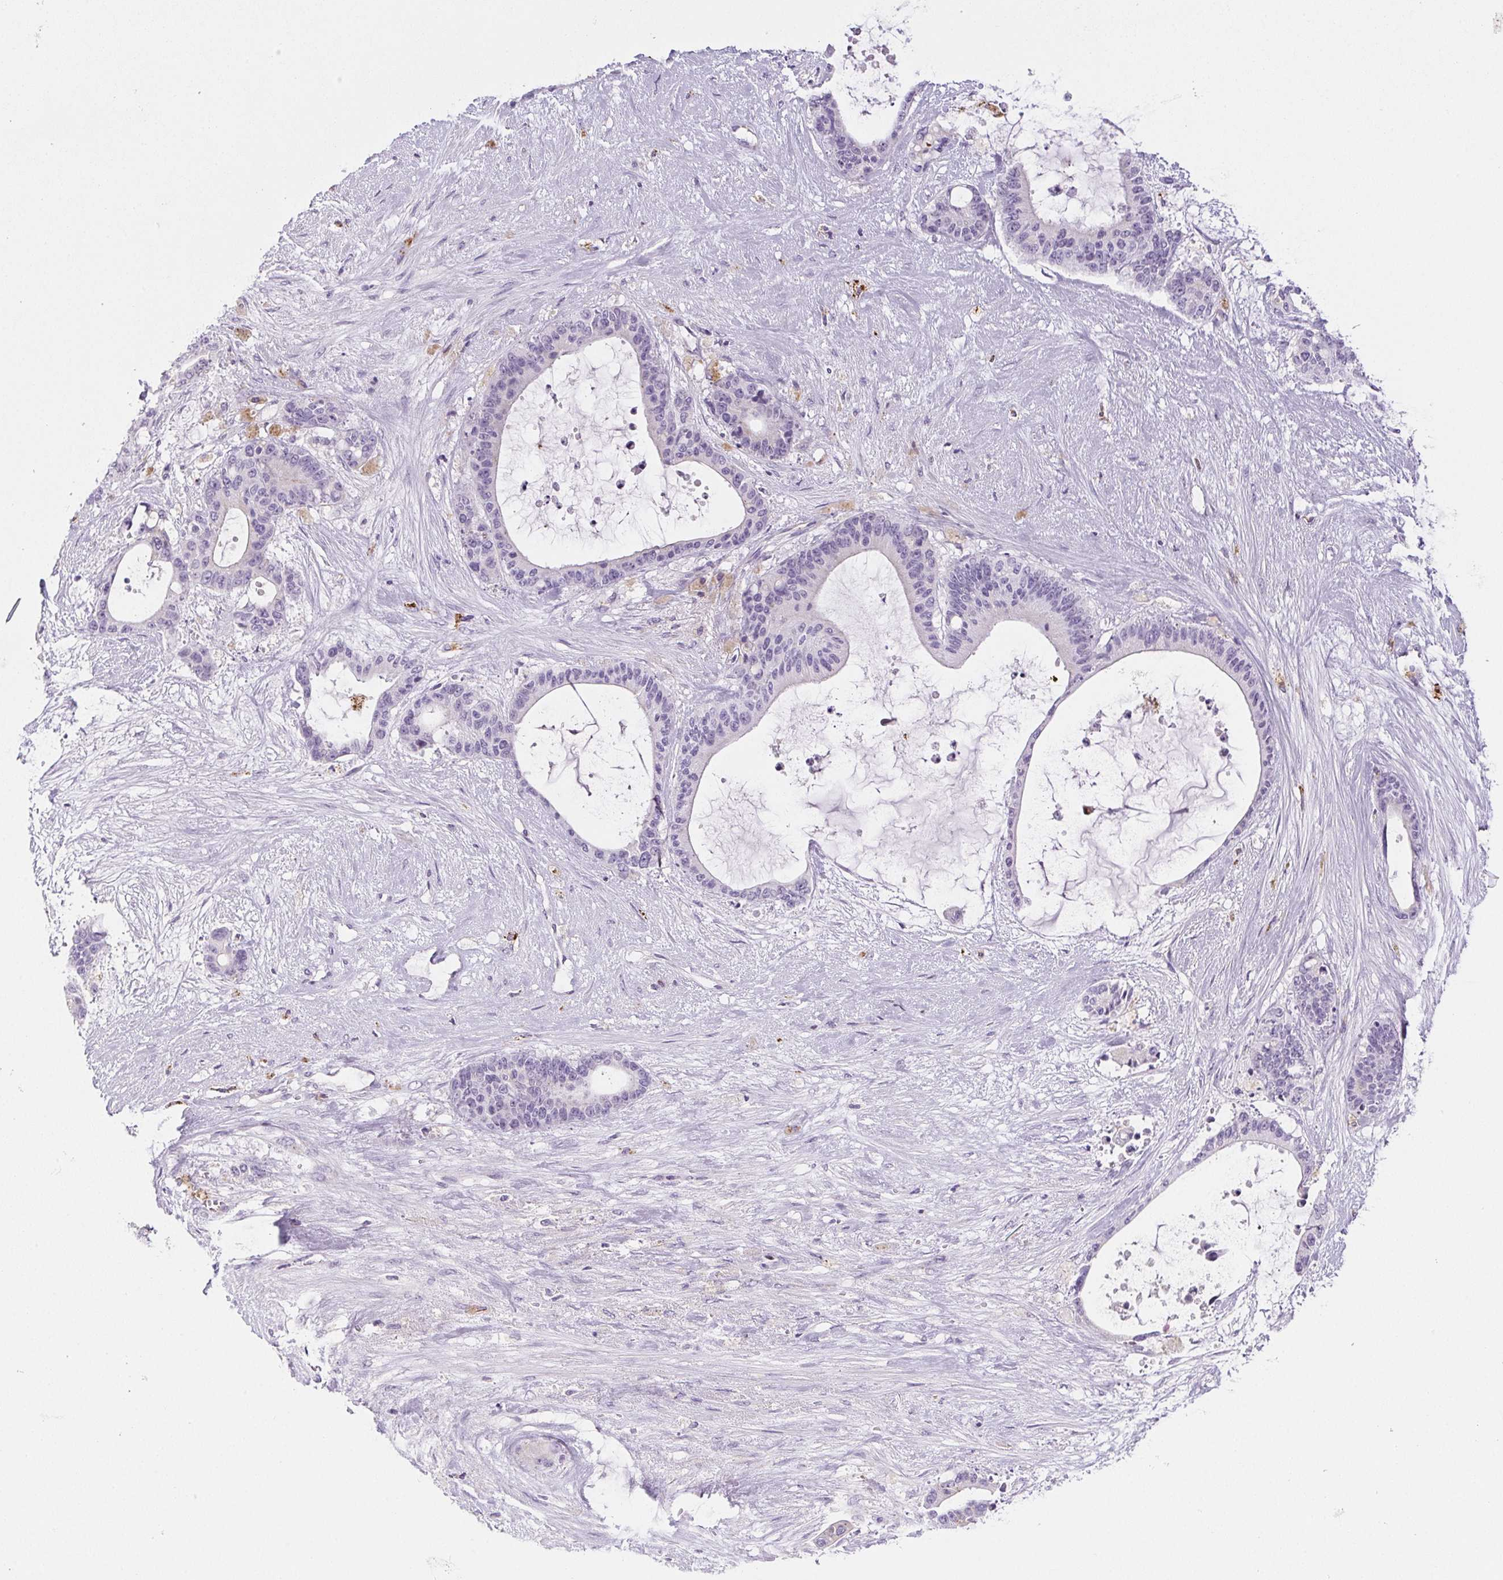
{"staining": {"intensity": "negative", "quantity": "none", "location": "none"}, "tissue": "liver cancer", "cell_type": "Tumor cells", "image_type": "cancer", "snomed": [{"axis": "morphology", "description": "Normal tissue, NOS"}, {"axis": "morphology", "description": "Cholangiocarcinoma"}, {"axis": "topography", "description": "Liver"}, {"axis": "topography", "description": "Peripheral nerve tissue"}], "caption": "Immunohistochemistry (IHC) image of cholangiocarcinoma (liver) stained for a protein (brown), which reveals no positivity in tumor cells. (Stains: DAB (3,3'-diaminobenzidine) IHC with hematoxylin counter stain, Microscopy: brightfield microscopy at high magnification).", "gene": "LIPA", "patient": {"sex": "female", "age": 73}}